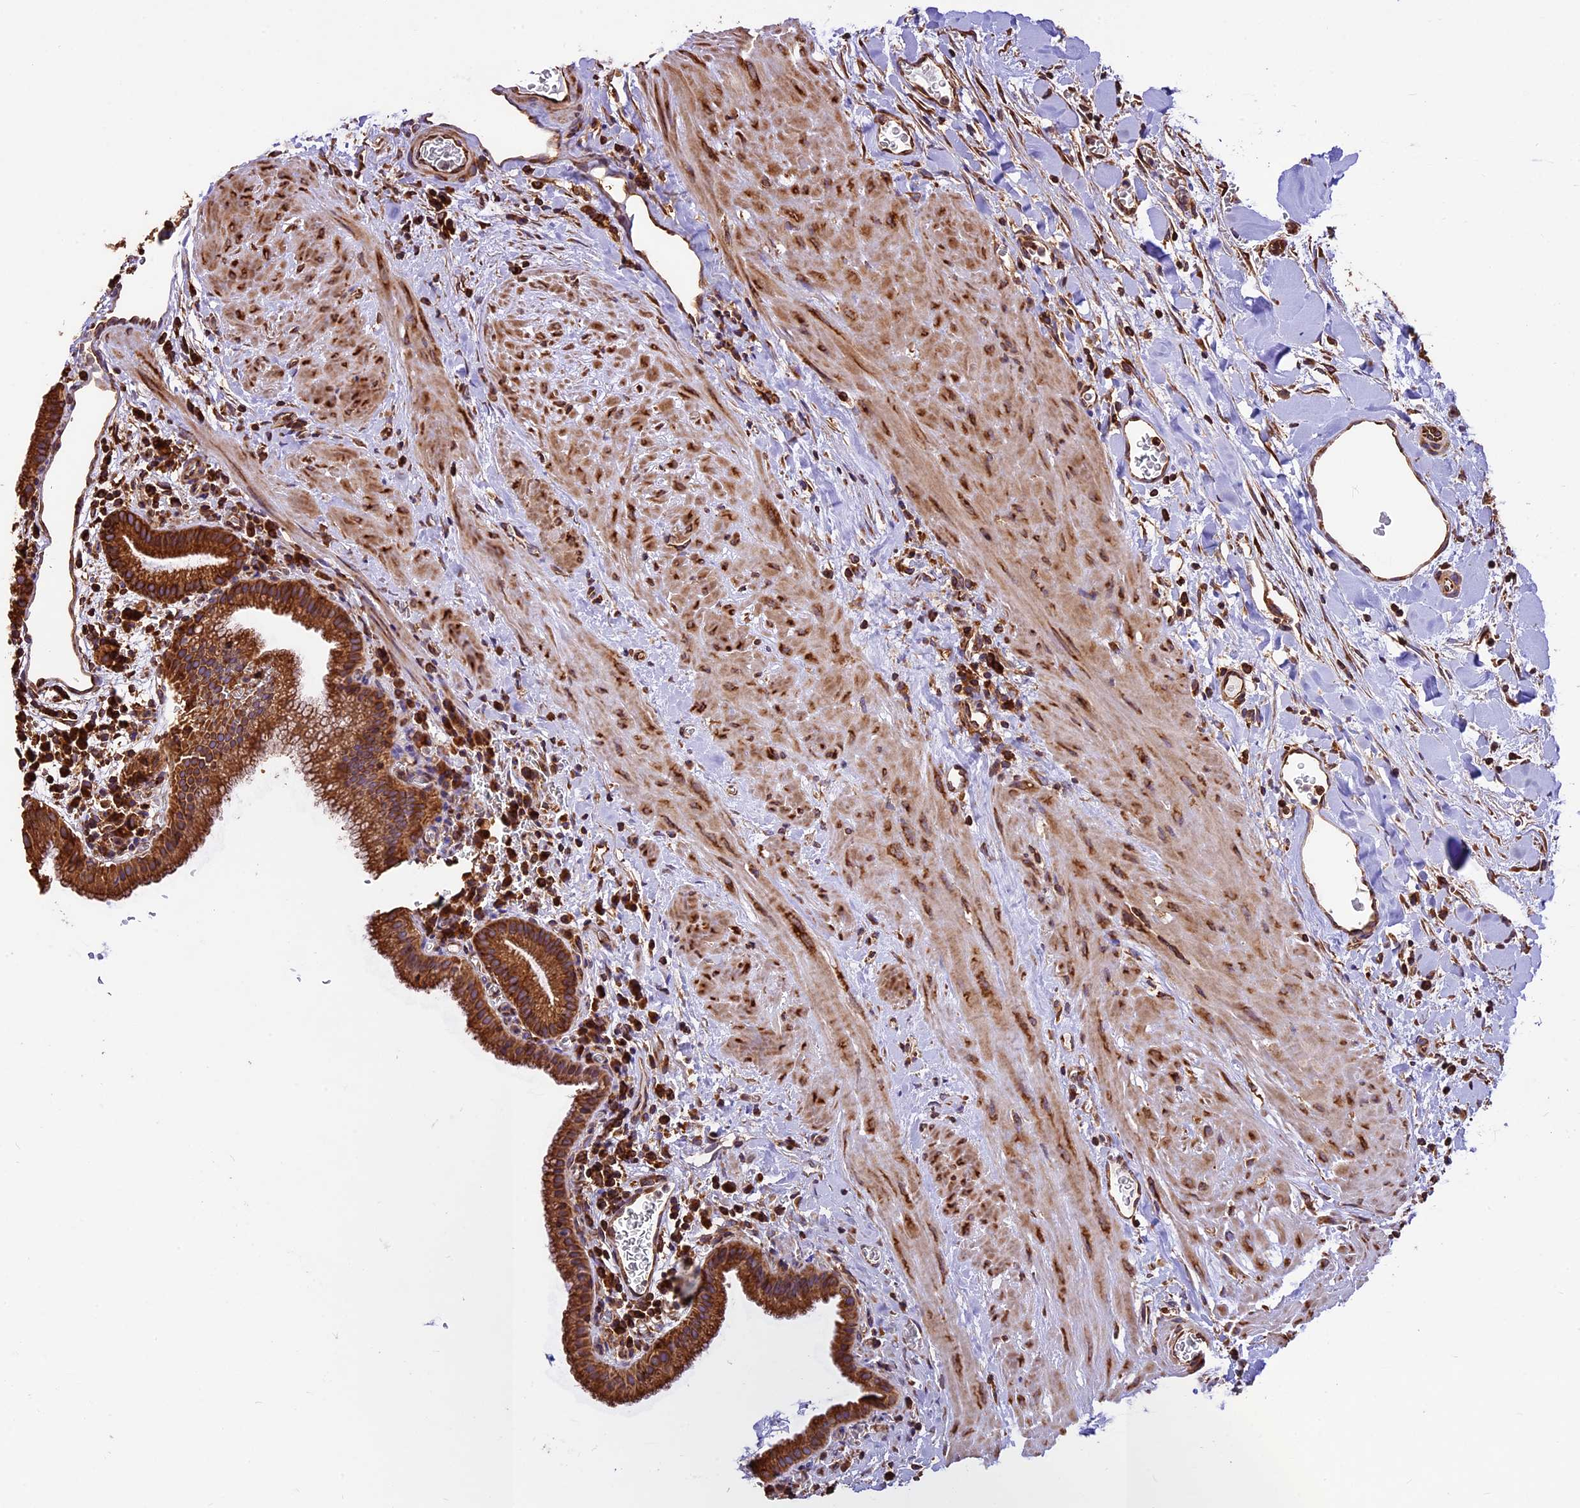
{"staining": {"intensity": "strong", "quantity": ">75%", "location": "cytoplasmic/membranous"}, "tissue": "gallbladder", "cell_type": "Glandular cells", "image_type": "normal", "snomed": [{"axis": "morphology", "description": "Normal tissue, NOS"}, {"axis": "topography", "description": "Gallbladder"}], "caption": "Gallbladder stained with DAB (3,3'-diaminobenzidine) IHC displays high levels of strong cytoplasmic/membranous expression in approximately >75% of glandular cells. (DAB (3,3'-diaminobenzidine) = brown stain, brightfield microscopy at high magnification).", "gene": "KARS1", "patient": {"sex": "male", "age": 78}}